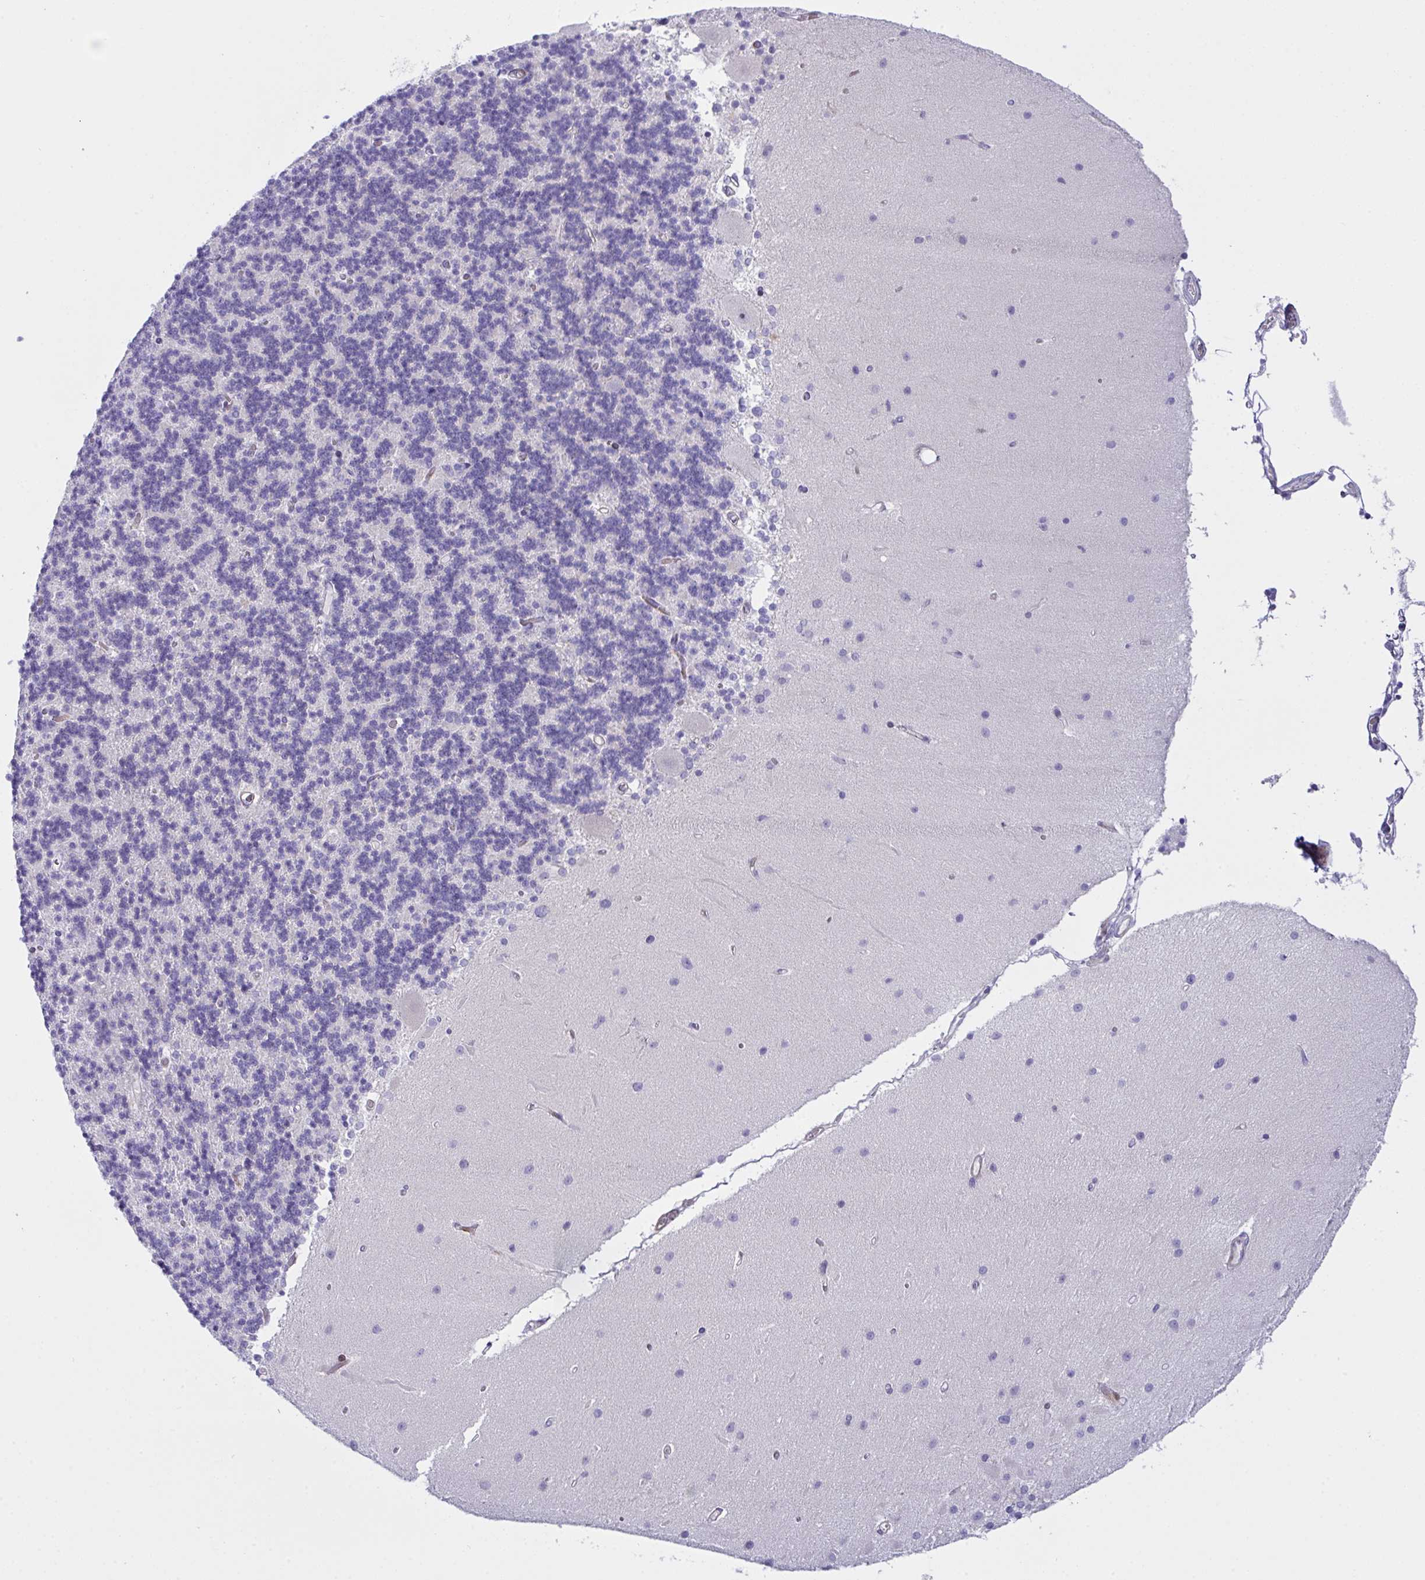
{"staining": {"intensity": "negative", "quantity": "none", "location": "none"}, "tissue": "cerebellum", "cell_type": "Cells in granular layer", "image_type": "normal", "snomed": [{"axis": "morphology", "description": "Normal tissue, NOS"}, {"axis": "topography", "description": "Cerebellum"}], "caption": "IHC image of normal human cerebellum stained for a protein (brown), which displays no positivity in cells in granular layer. (Brightfield microscopy of DAB (3,3'-diaminobenzidine) immunohistochemistry (IHC) at high magnification).", "gene": "ZNF713", "patient": {"sex": "female", "age": 54}}